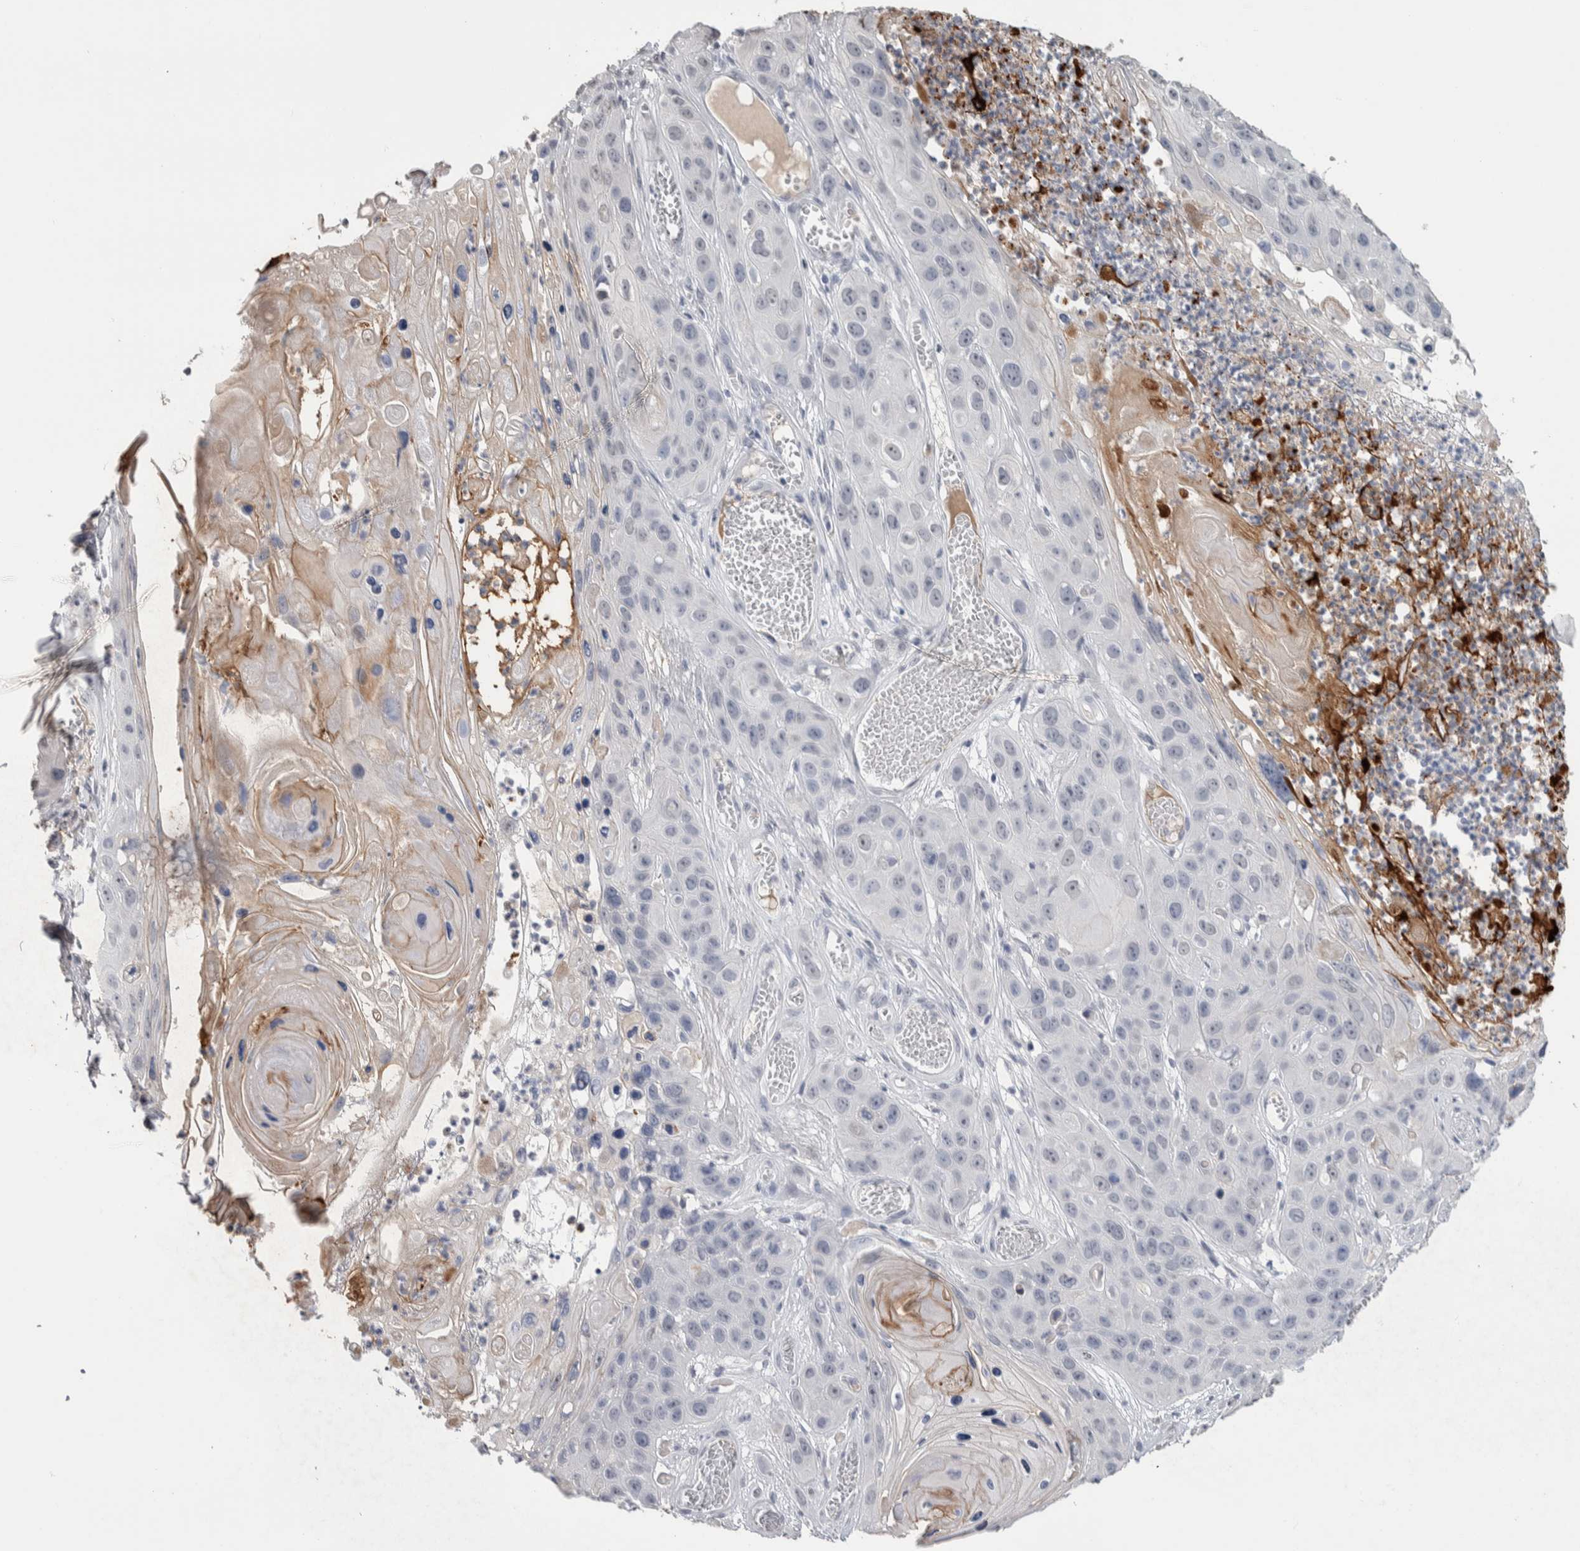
{"staining": {"intensity": "negative", "quantity": "none", "location": "none"}, "tissue": "skin cancer", "cell_type": "Tumor cells", "image_type": "cancer", "snomed": [{"axis": "morphology", "description": "Squamous cell carcinoma, NOS"}, {"axis": "topography", "description": "Skin"}], "caption": "A photomicrograph of squamous cell carcinoma (skin) stained for a protein demonstrates no brown staining in tumor cells.", "gene": "TMEM102", "patient": {"sex": "male", "age": 55}}